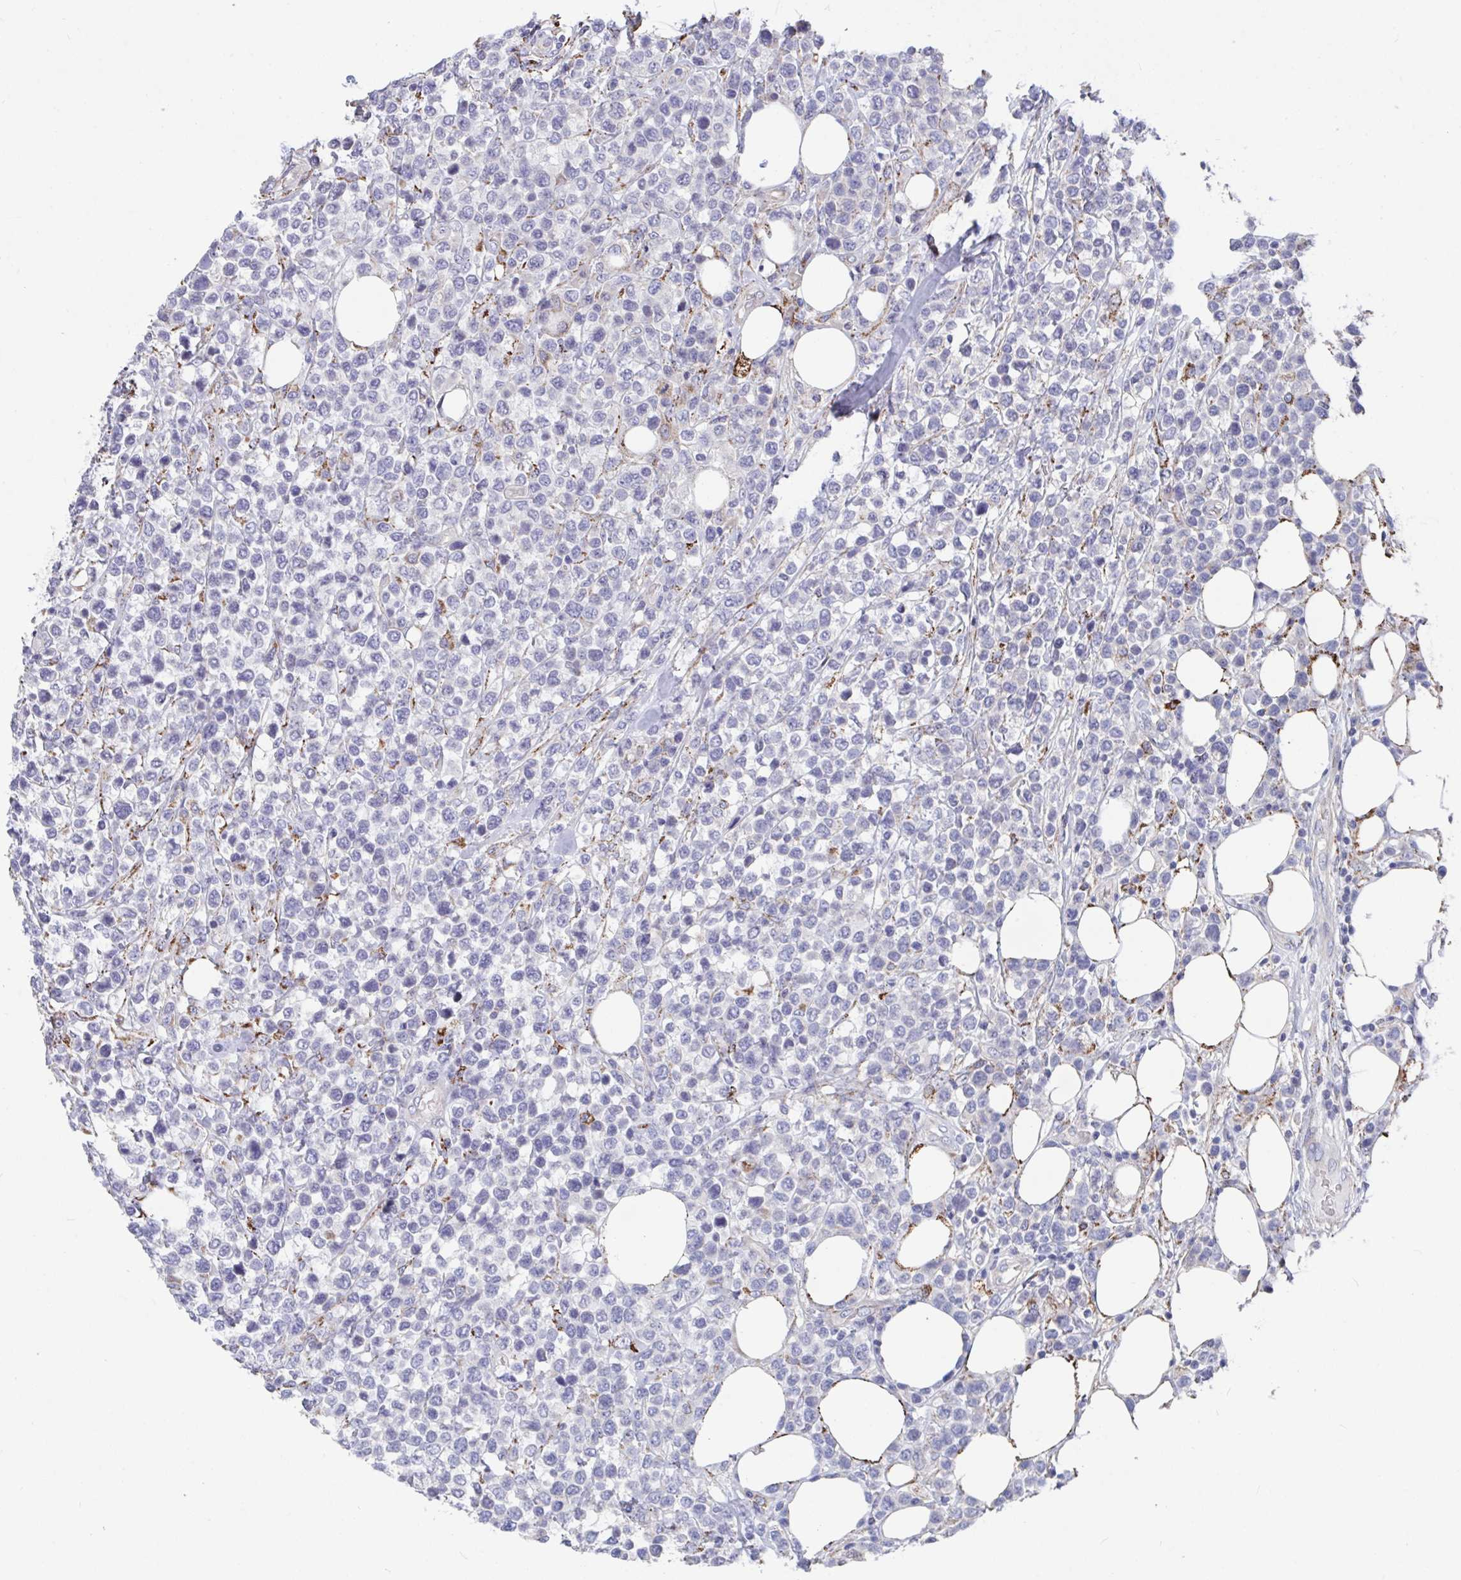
{"staining": {"intensity": "negative", "quantity": "none", "location": "none"}, "tissue": "lymphoma", "cell_type": "Tumor cells", "image_type": "cancer", "snomed": [{"axis": "morphology", "description": "Malignant lymphoma, non-Hodgkin's type, High grade"}, {"axis": "topography", "description": "Soft tissue"}], "caption": "Tumor cells are negative for protein expression in human lymphoma. (Immunohistochemistry, brightfield microscopy, high magnification).", "gene": "FAM156B", "patient": {"sex": "female", "age": 56}}